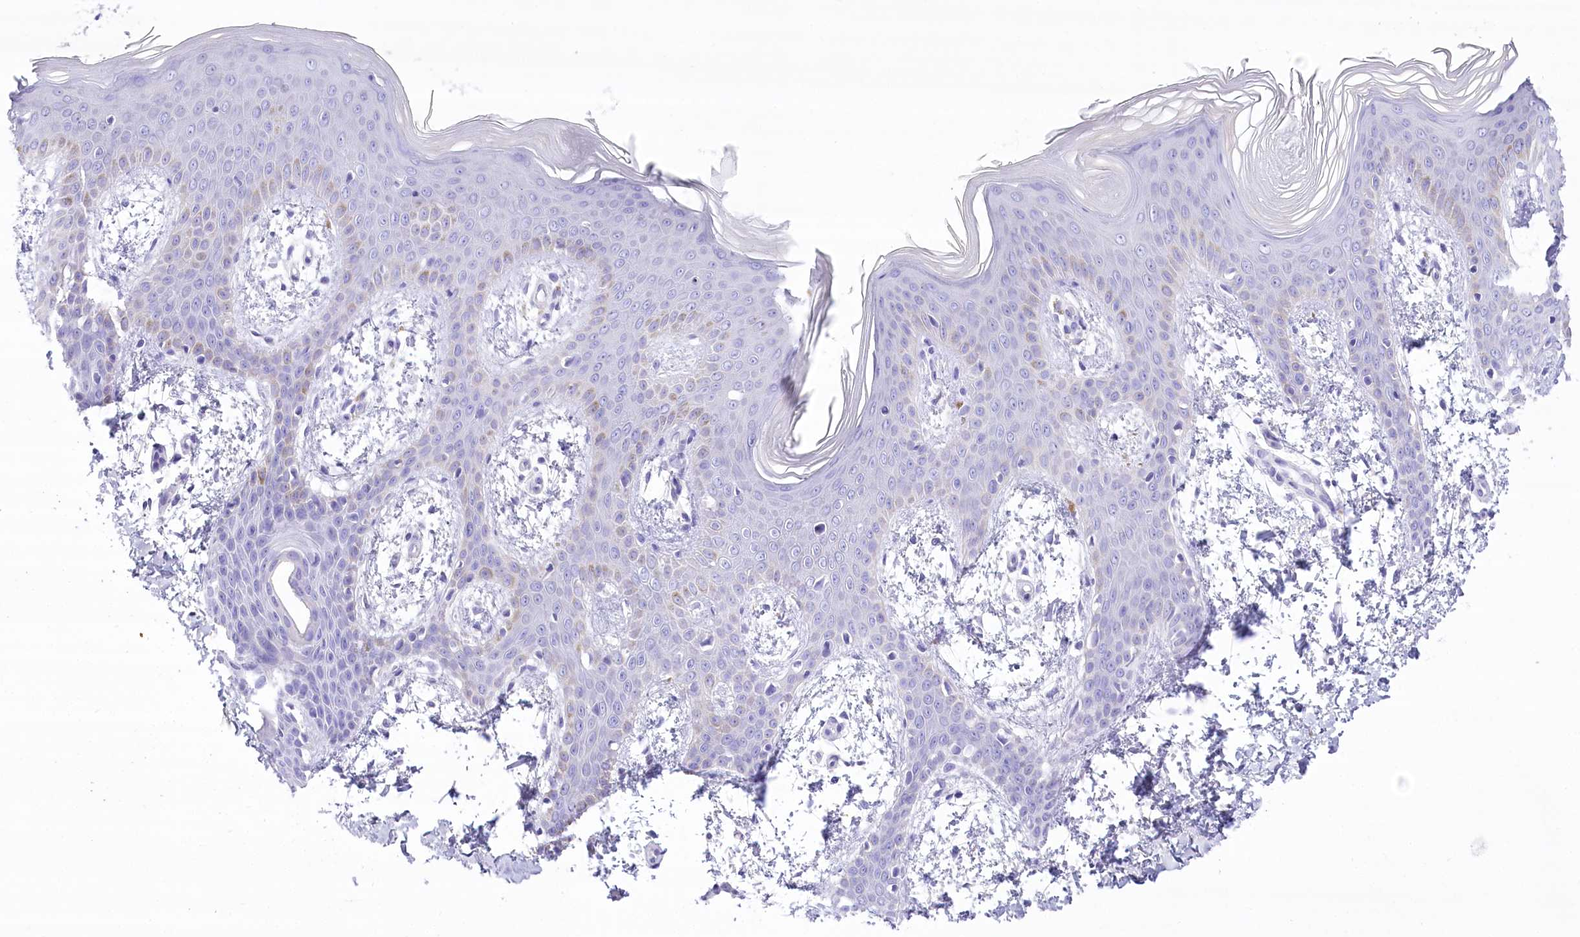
{"staining": {"intensity": "negative", "quantity": "none", "location": "none"}, "tissue": "skin", "cell_type": "Fibroblasts", "image_type": "normal", "snomed": [{"axis": "morphology", "description": "Normal tissue, NOS"}, {"axis": "topography", "description": "Skin"}], "caption": "High power microscopy photomicrograph of an immunohistochemistry micrograph of normal skin, revealing no significant expression in fibroblasts. (Stains: DAB (3,3'-diaminobenzidine) IHC with hematoxylin counter stain, Microscopy: brightfield microscopy at high magnification).", "gene": "PBLD", "patient": {"sex": "male", "age": 36}}